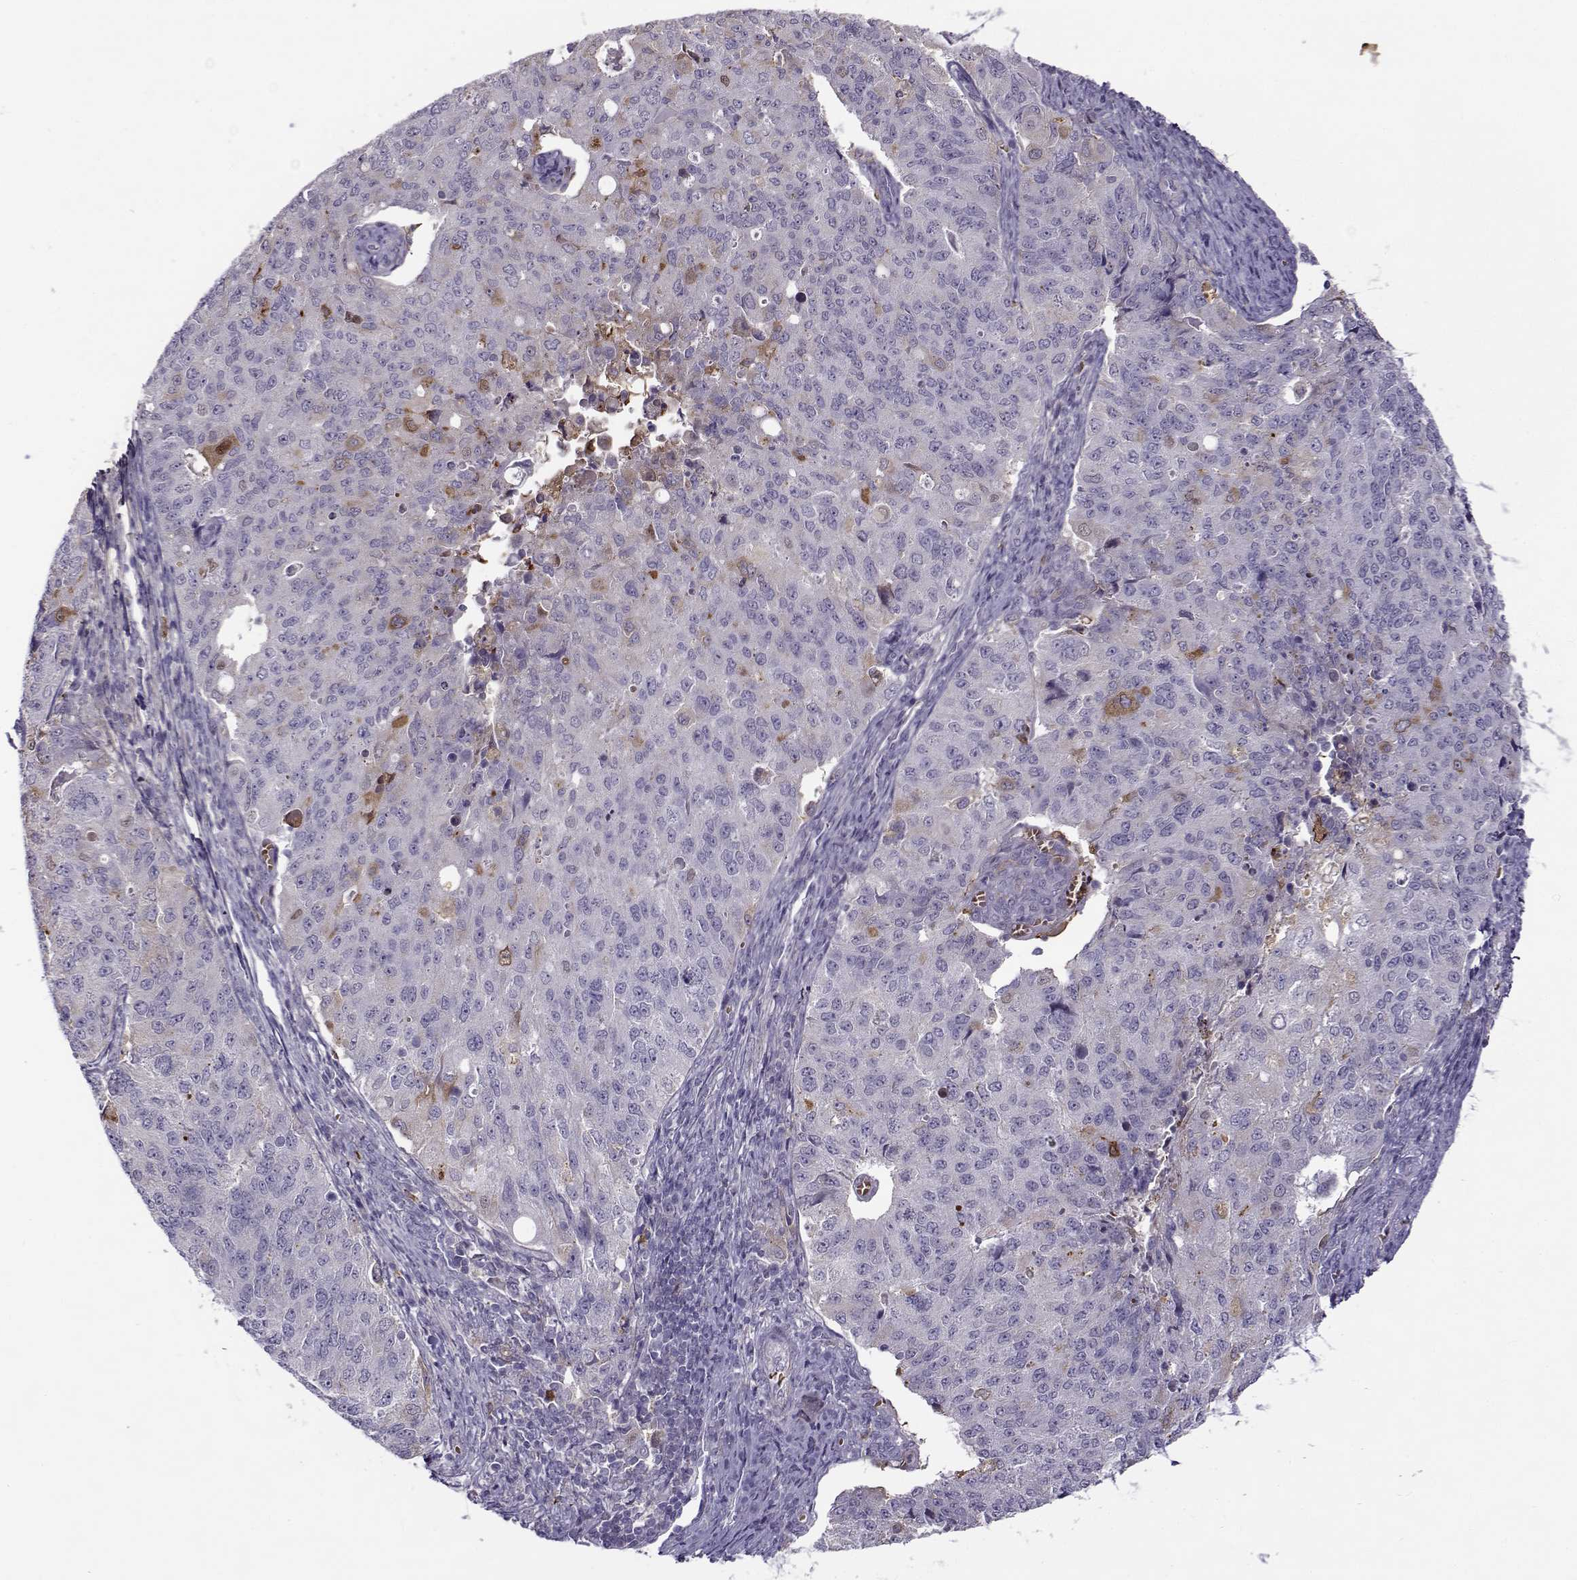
{"staining": {"intensity": "negative", "quantity": "none", "location": "none"}, "tissue": "endometrial cancer", "cell_type": "Tumor cells", "image_type": "cancer", "snomed": [{"axis": "morphology", "description": "Adenocarcinoma, NOS"}, {"axis": "topography", "description": "Endometrium"}], "caption": "DAB (3,3'-diaminobenzidine) immunohistochemical staining of endometrial adenocarcinoma displays no significant positivity in tumor cells. Brightfield microscopy of immunohistochemistry stained with DAB (3,3'-diaminobenzidine) (brown) and hematoxylin (blue), captured at high magnification.", "gene": "UCP3", "patient": {"sex": "female", "age": 43}}